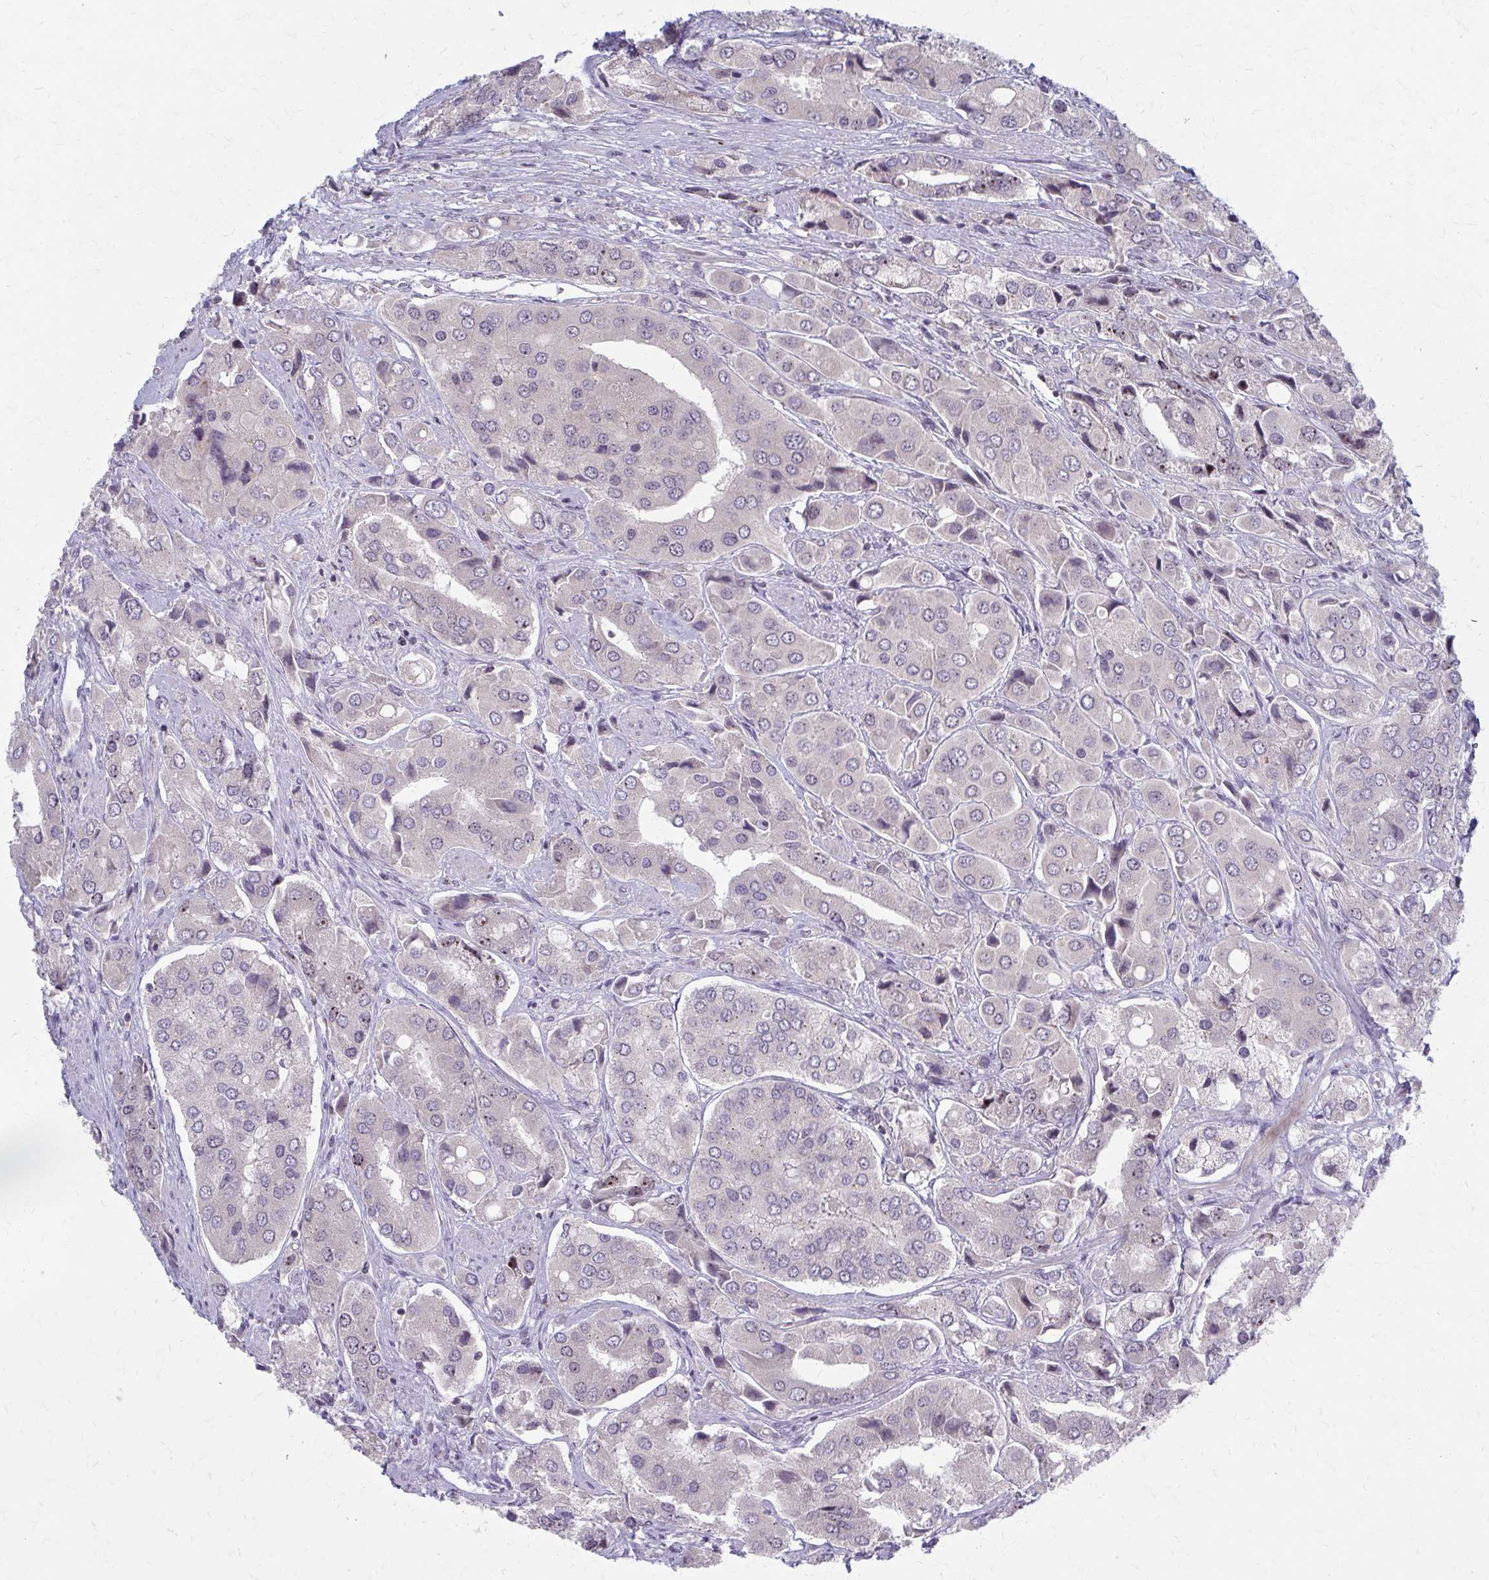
{"staining": {"intensity": "negative", "quantity": "none", "location": "none"}, "tissue": "prostate cancer", "cell_type": "Tumor cells", "image_type": "cancer", "snomed": [{"axis": "morphology", "description": "Adenocarcinoma, Low grade"}, {"axis": "topography", "description": "Prostate"}], "caption": "An IHC photomicrograph of prostate cancer (adenocarcinoma (low-grade)) is shown. There is no staining in tumor cells of prostate cancer (adenocarcinoma (low-grade)). (DAB (3,3'-diaminobenzidine) IHC visualized using brightfield microscopy, high magnification).", "gene": "NUDT16", "patient": {"sex": "male", "age": 69}}